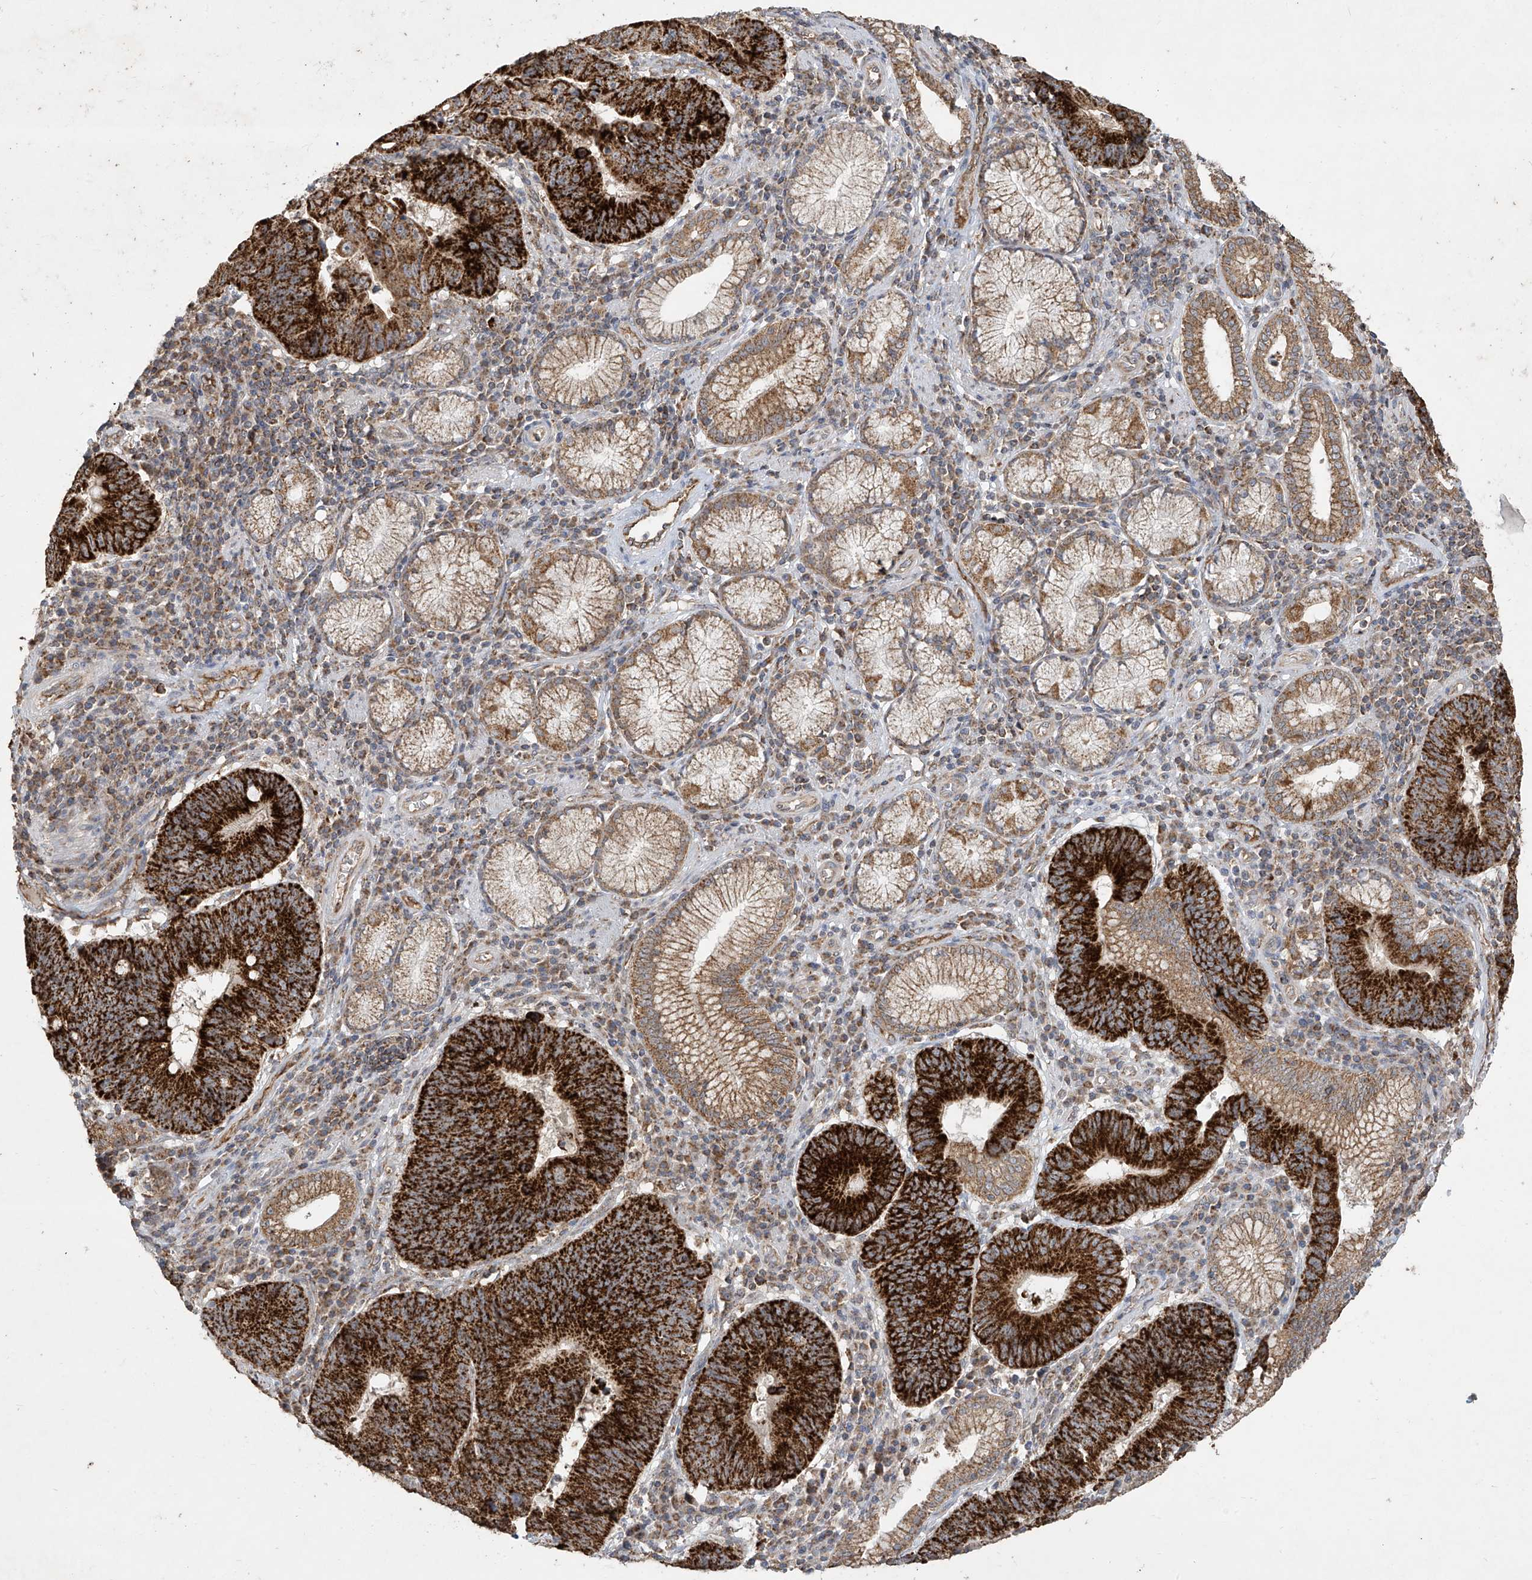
{"staining": {"intensity": "strong", "quantity": ">75%", "location": "cytoplasmic/membranous"}, "tissue": "stomach cancer", "cell_type": "Tumor cells", "image_type": "cancer", "snomed": [{"axis": "morphology", "description": "Adenocarcinoma, NOS"}, {"axis": "topography", "description": "Stomach"}], "caption": "The micrograph reveals a brown stain indicating the presence of a protein in the cytoplasmic/membranous of tumor cells in stomach cancer (adenocarcinoma).", "gene": "UQCC1", "patient": {"sex": "male", "age": 59}}